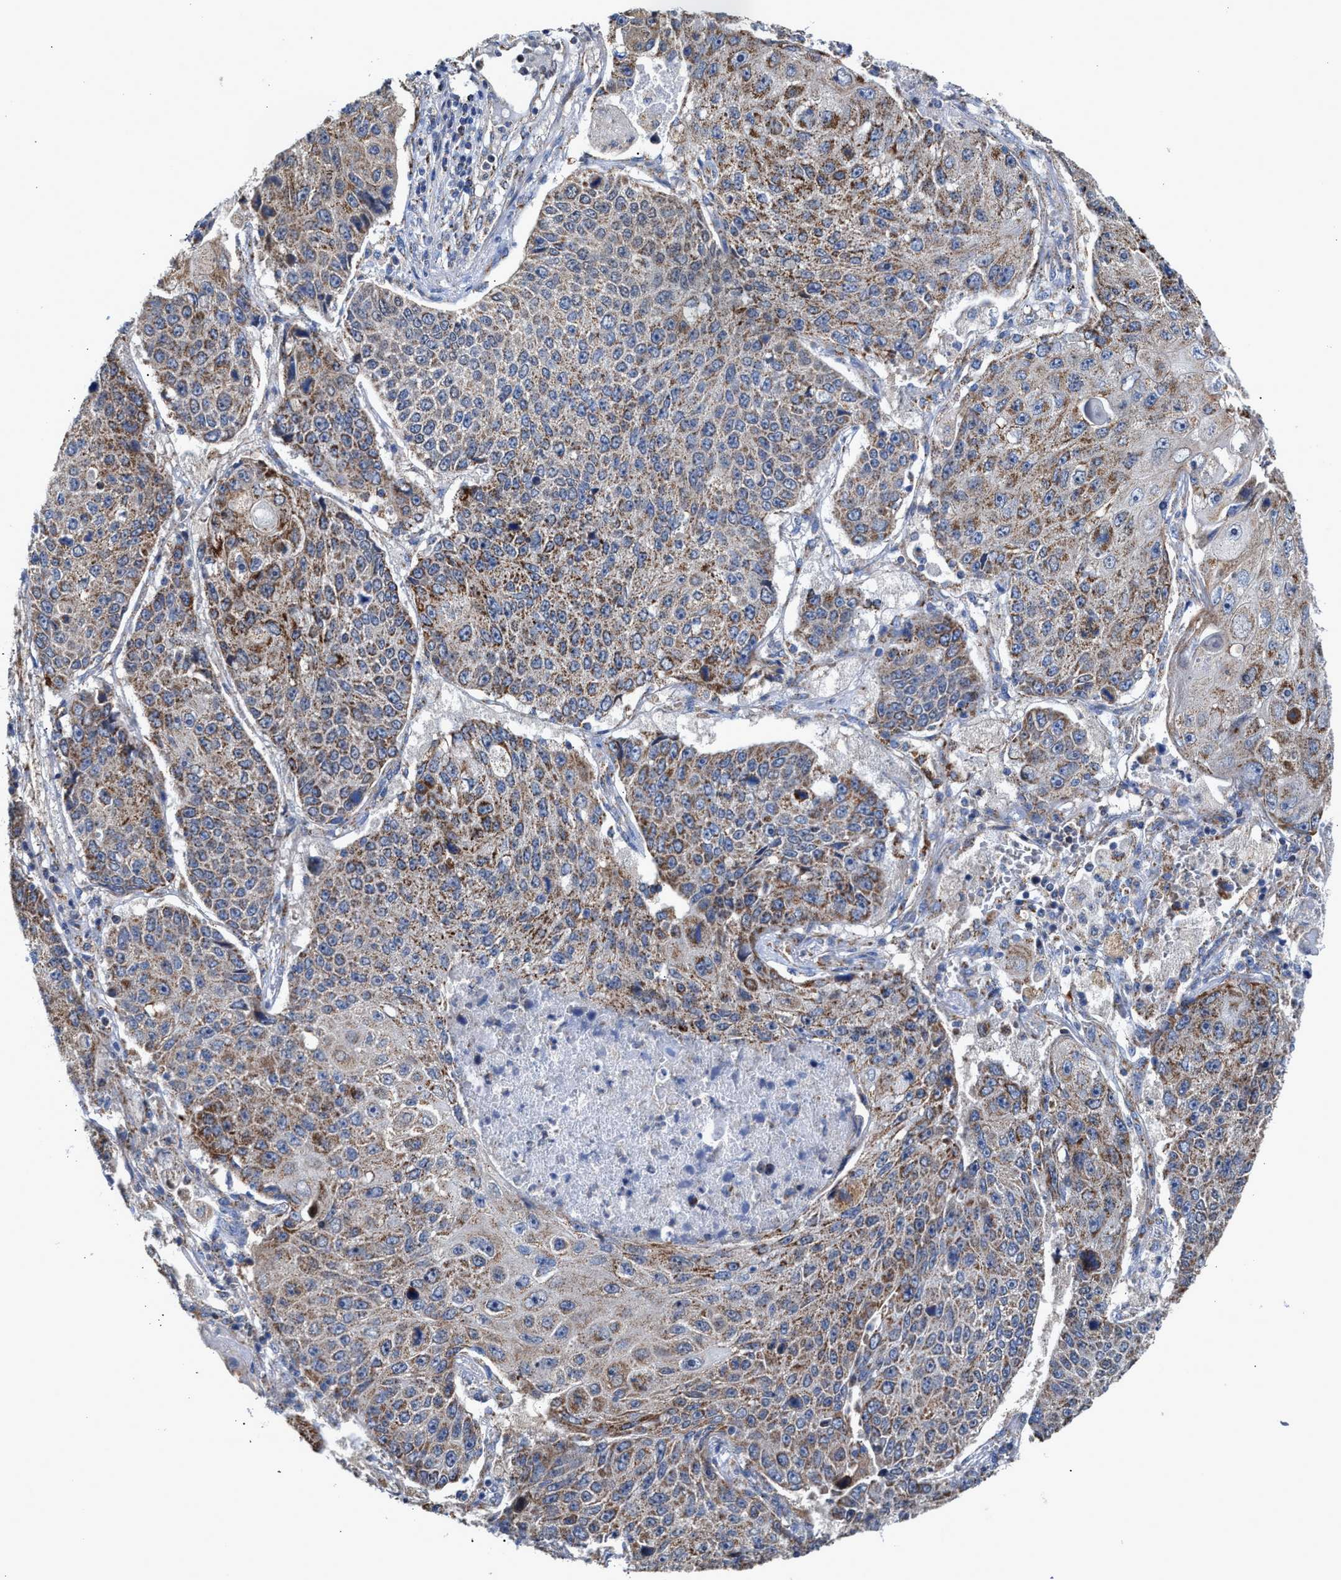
{"staining": {"intensity": "moderate", "quantity": ">75%", "location": "cytoplasmic/membranous"}, "tissue": "lung cancer", "cell_type": "Tumor cells", "image_type": "cancer", "snomed": [{"axis": "morphology", "description": "Squamous cell carcinoma, NOS"}, {"axis": "topography", "description": "Lung"}], "caption": "Human lung cancer stained for a protein (brown) displays moderate cytoplasmic/membranous positive staining in approximately >75% of tumor cells.", "gene": "MECR", "patient": {"sex": "male", "age": 61}}